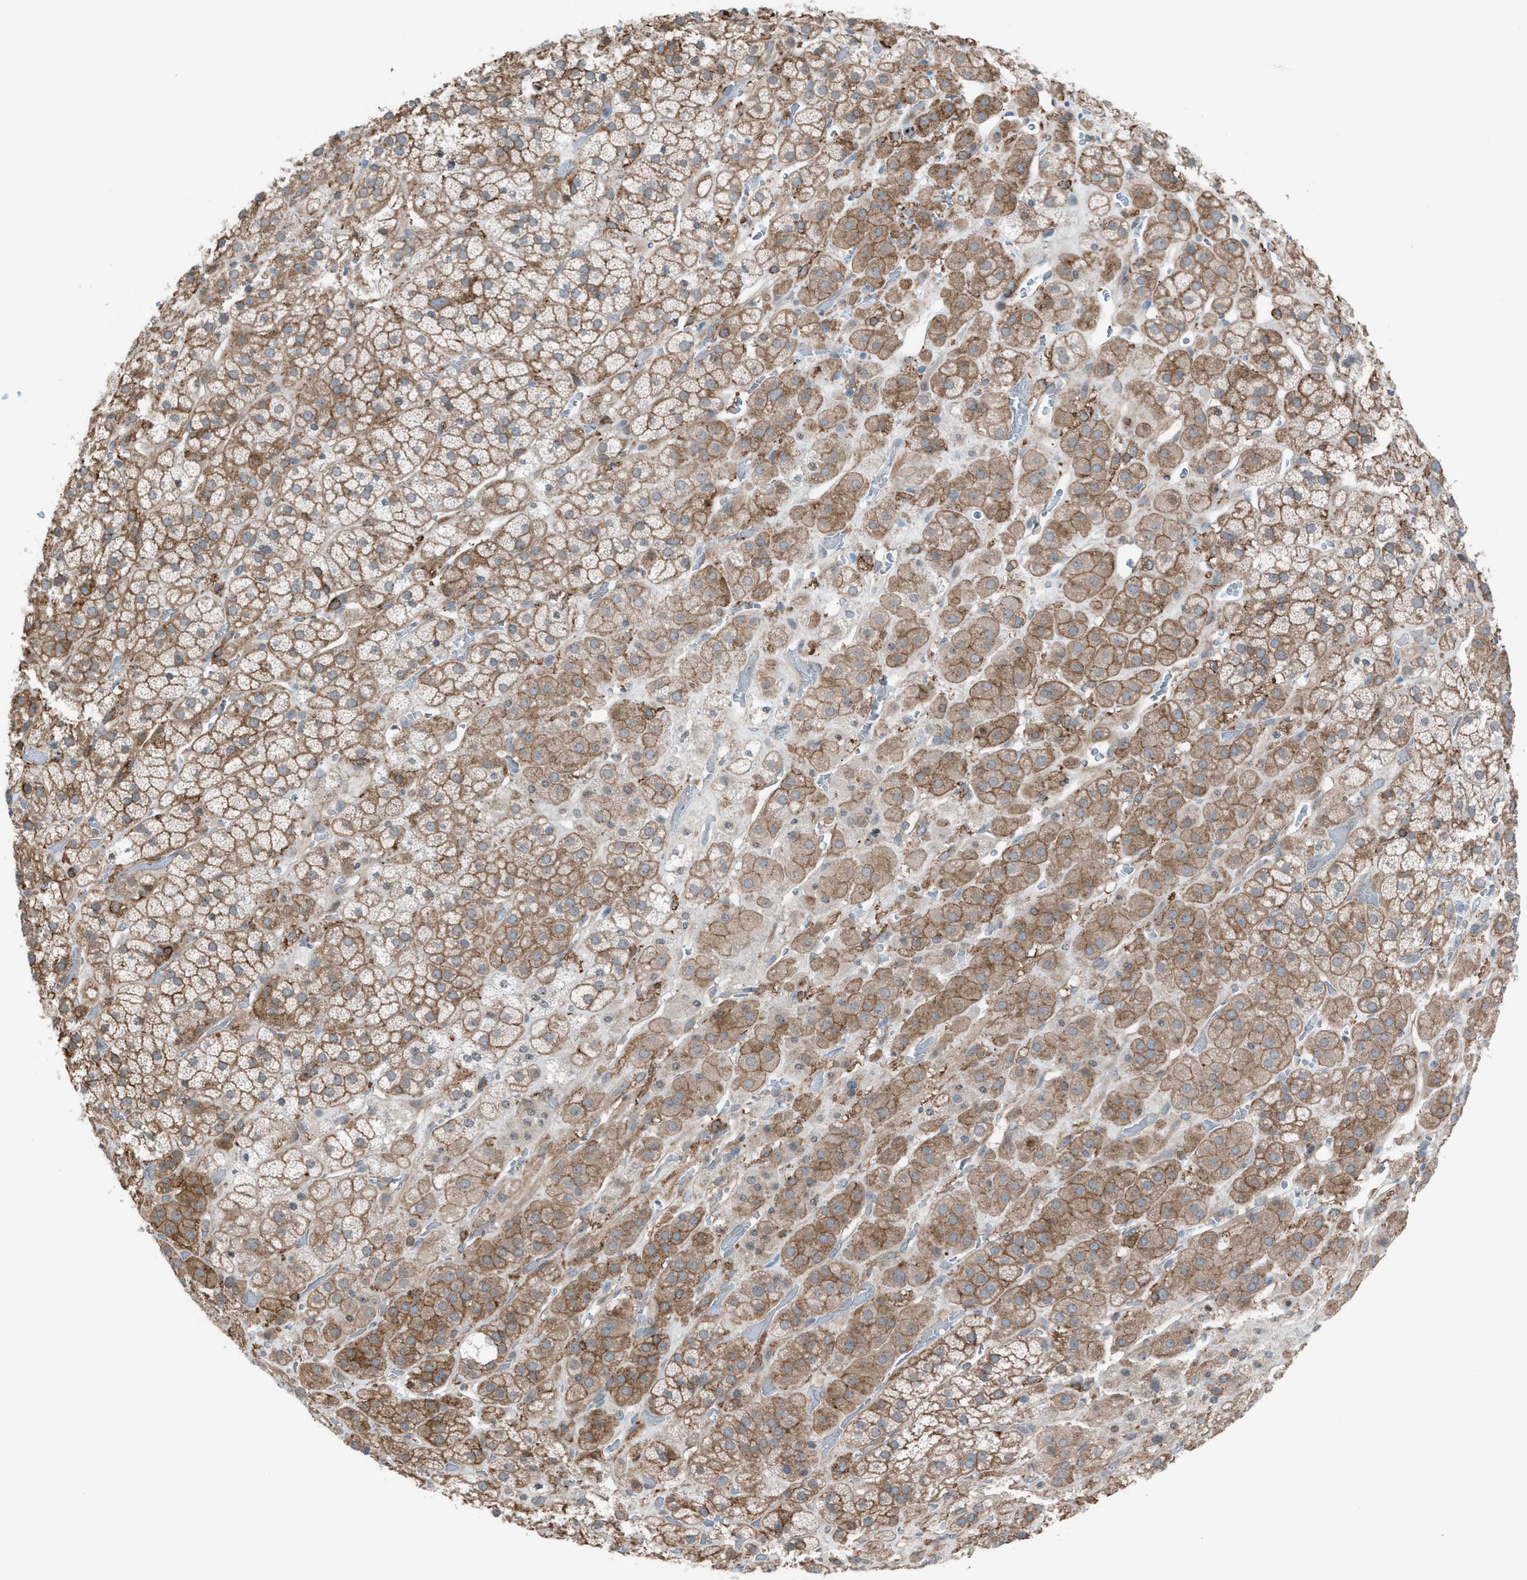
{"staining": {"intensity": "moderate", "quantity": ">75%", "location": "cytoplasmic/membranous"}, "tissue": "adrenal gland", "cell_type": "Glandular cells", "image_type": "normal", "snomed": [{"axis": "morphology", "description": "Normal tissue, NOS"}, {"axis": "topography", "description": "Adrenal gland"}], "caption": "Glandular cells display moderate cytoplasmic/membranous positivity in approximately >75% of cells in benign adrenal gland. (DAB (3,3'-diaminobenzidine) IHC, brown staining for protein, blue staining for nuclei).", "gene": "DYRK1A", "patient": {"sex": "male", "age": 56}}